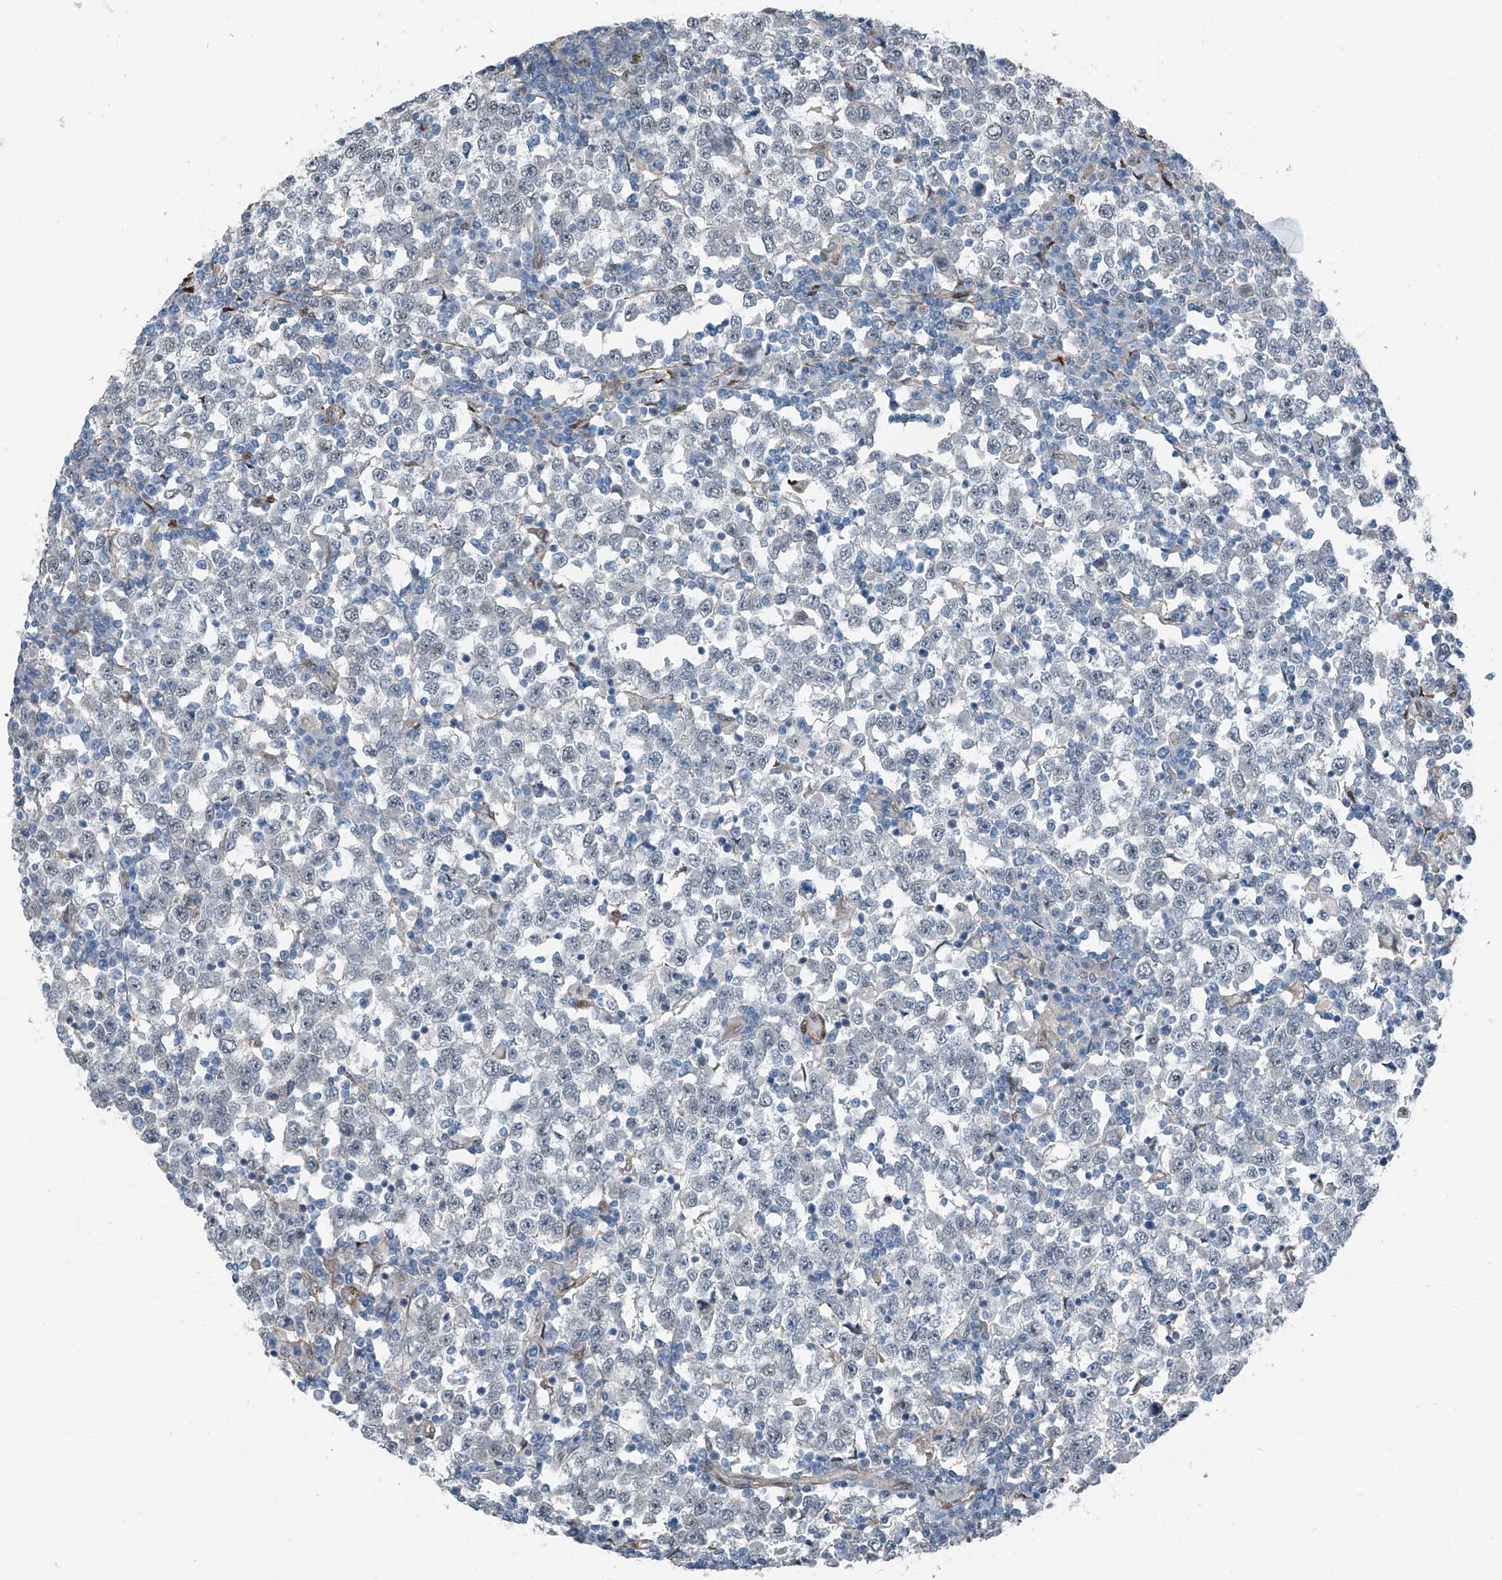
{"staining": {"intensity": "negative", "quantity": "none", "location": "none"}, "tissue": "testis cancer", "cell_type": "Tumor cells", "image_type": "cancer", "snomed": [{"axis": "morphology", "description": "Seminoma, NOS"}, {"axis": "topography", "description": "Testis"}], "caption": "Micrograph shows no significant protein positivity in tumor cells of testis cancer.", "gene": "HSPA6", "patient": {"sex": "male", "age": 65}}